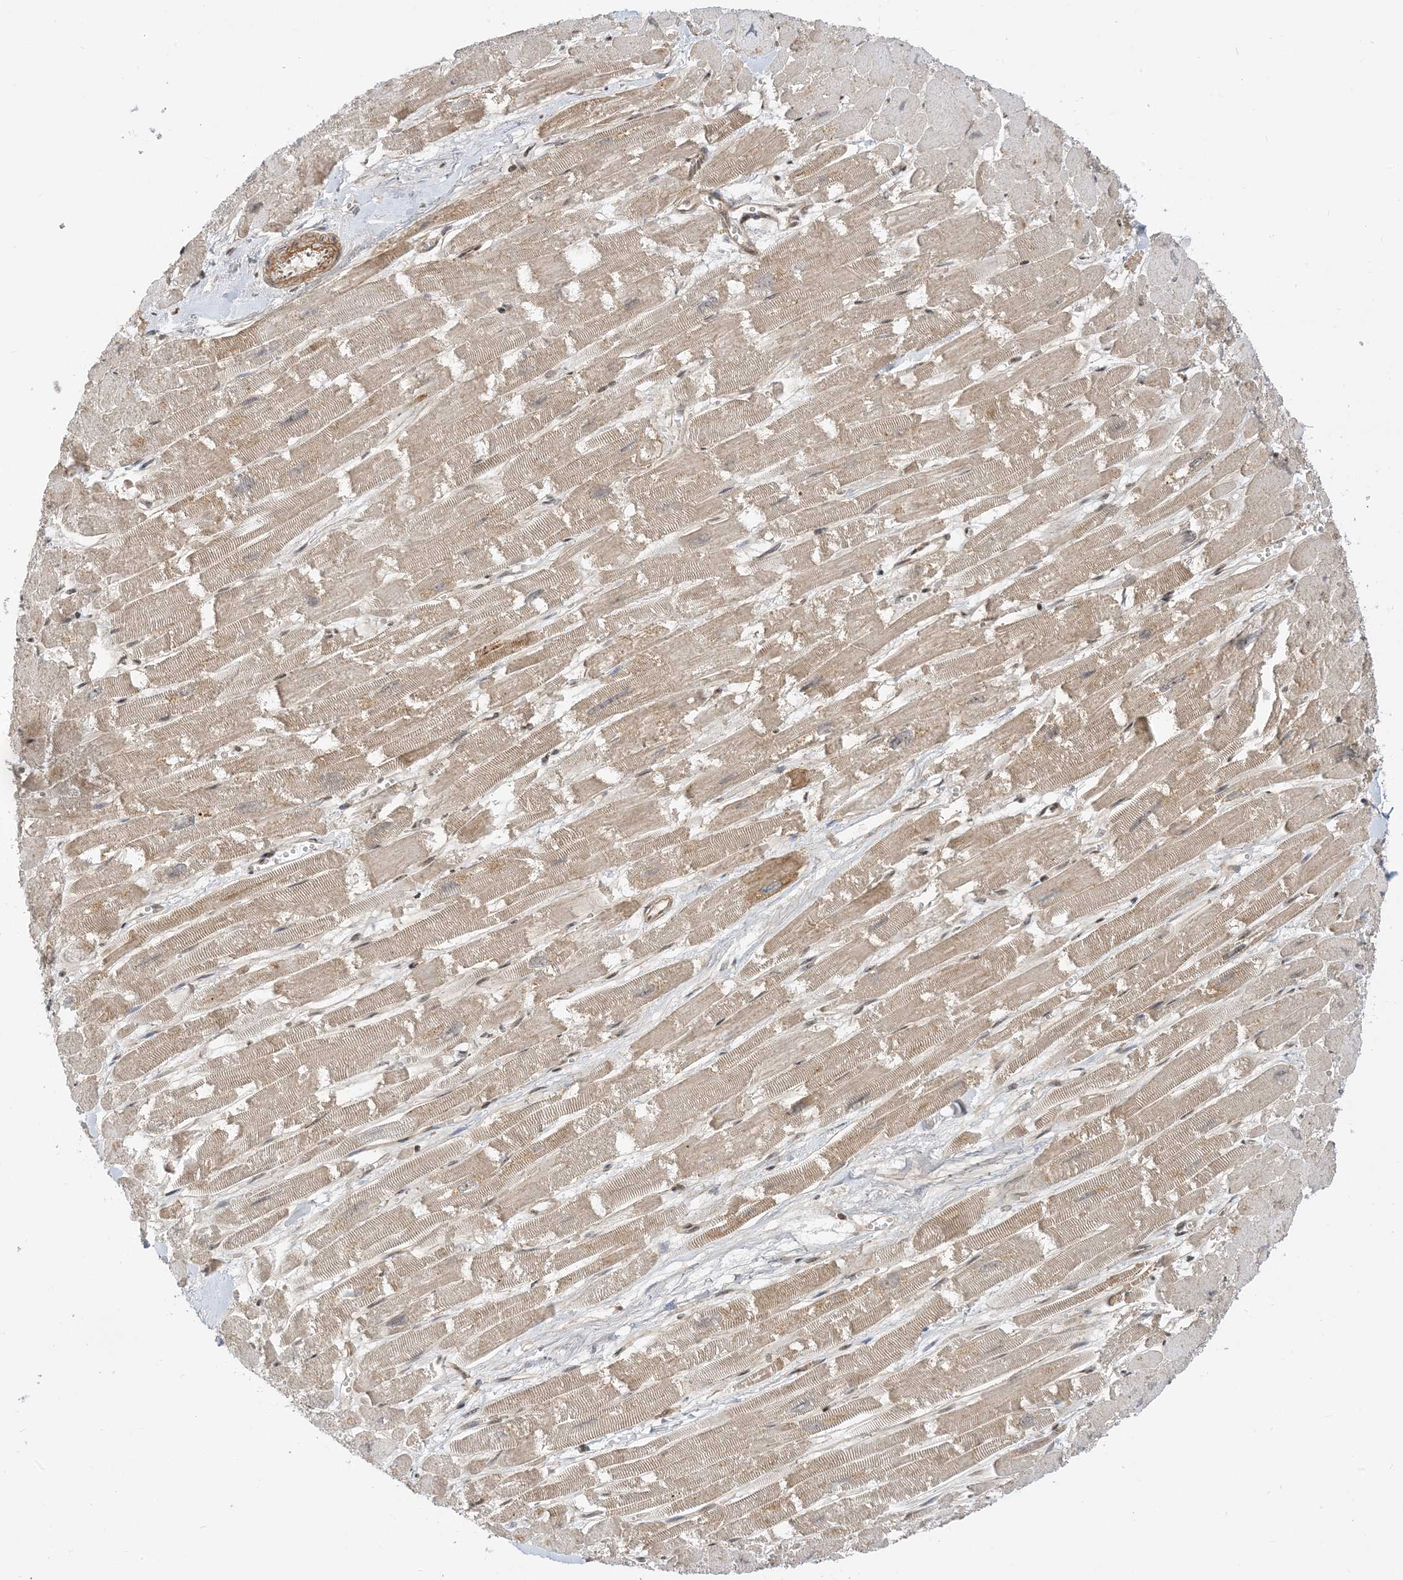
{"staining": {"intensity": "weak", "quantity": "25%-75%", "location": "cytoplasmic/membranous"}, "tissue": "heart muscle", "cell_type": "Cardiomyocytes", "image_type": "normal", "snomed": [{"axis": "morphology", "description": "Normal tissue, NOS"}, {"axis": "topography", "description": "Heart"}], "caption": "The micrograph displays a brown stain indicating the presence of a protein in the cytoplasmic/membranous of cardiomyocytes in heart muscle.", "gene": "ZNF740", "patient": {"sex": "male", "age": 54}}